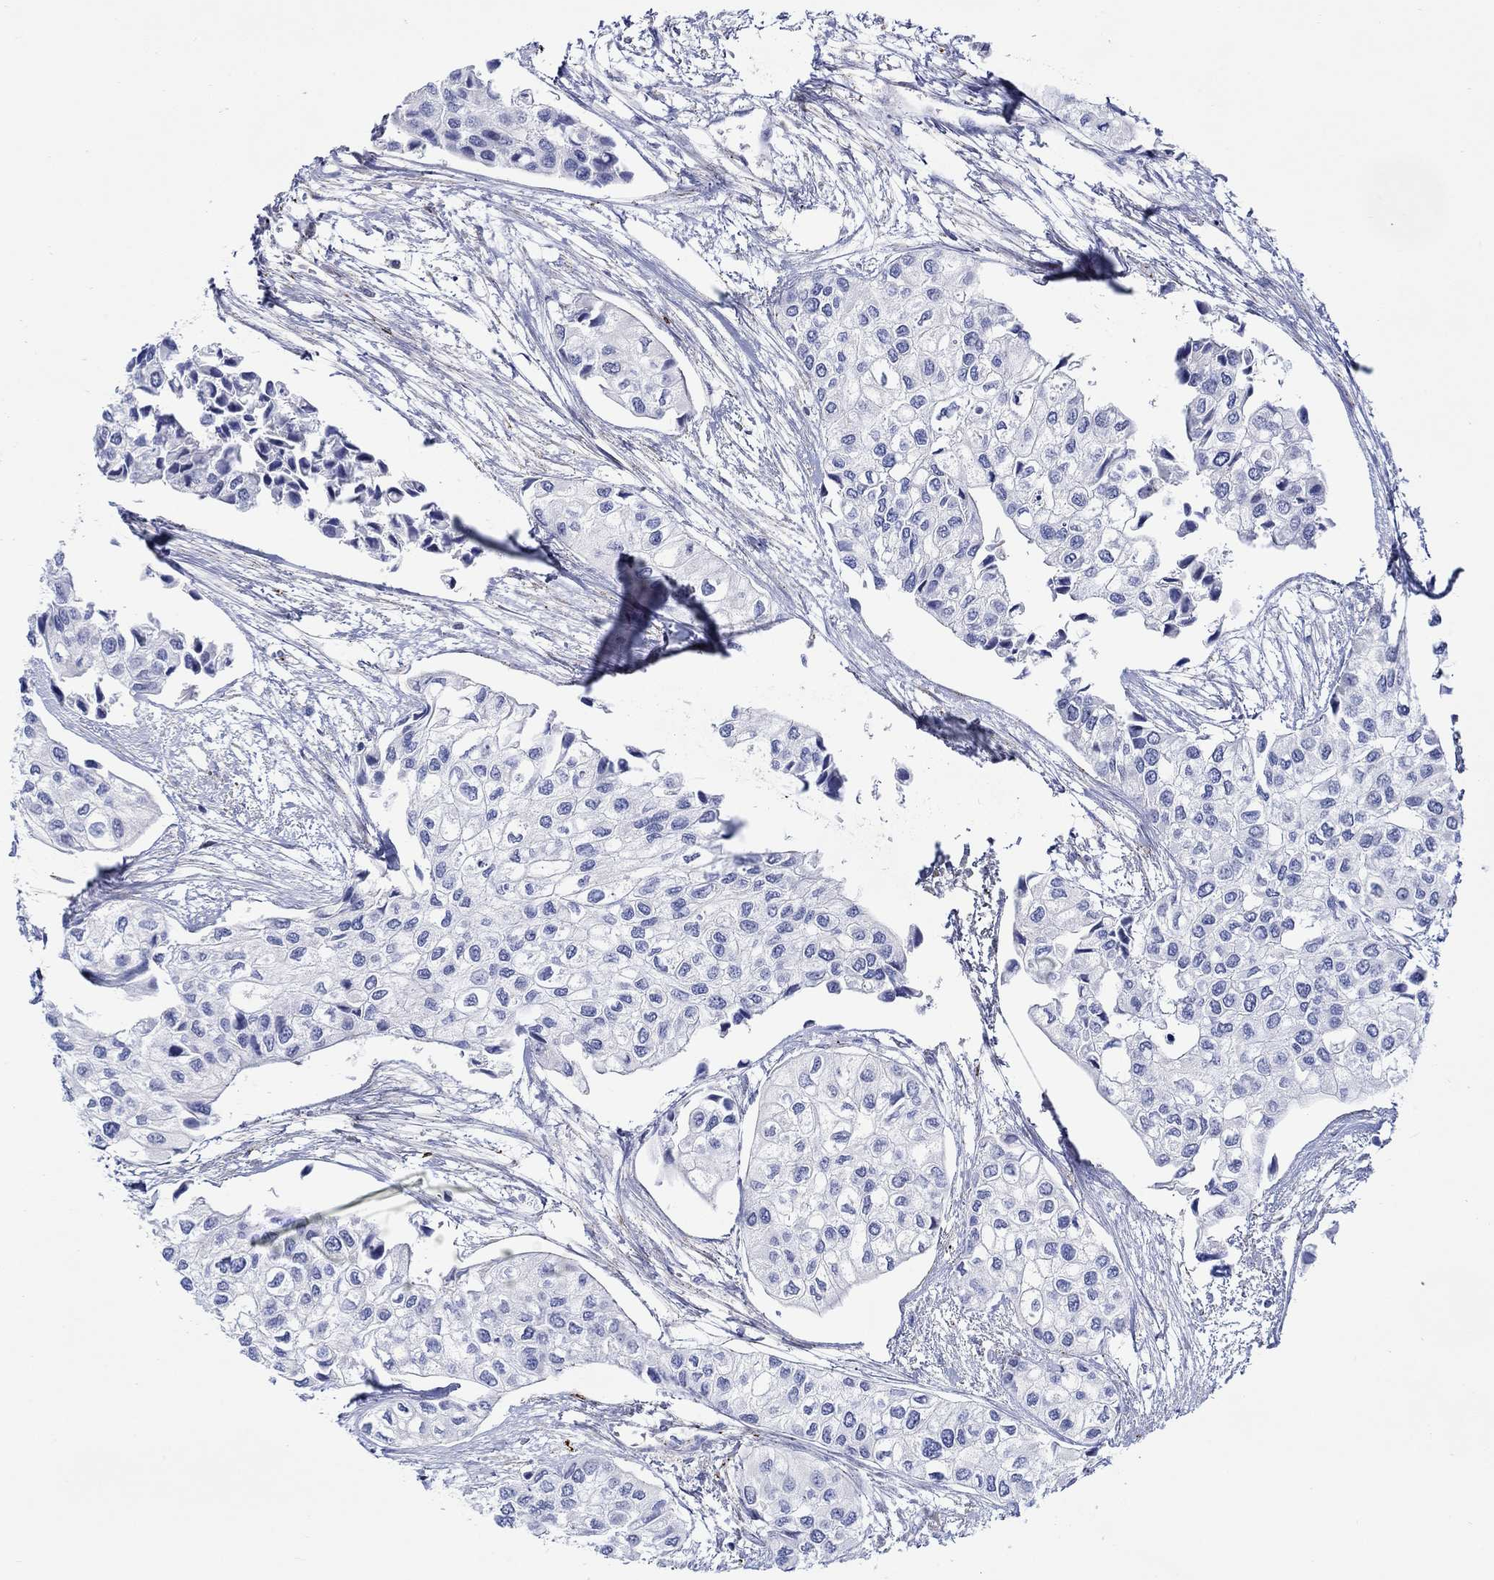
{"staining": {"intensity": "negative", "quantity": "none", "location": "none"}, "tissue": "urothelial cancer", "cell_type": "Tumor cells", "image_type": "cancer", "snomed": [{"axis": "morphology", "description": "Urothelial carcinoma, High grade"}, {"axis": "topography", "description": "Urinary bladder"}], "caption": "An image of human urothelial cancer is negative for staining in tumor cells.", "gene": "KSR2", "patient": {"sex": "male", "age": 73}}